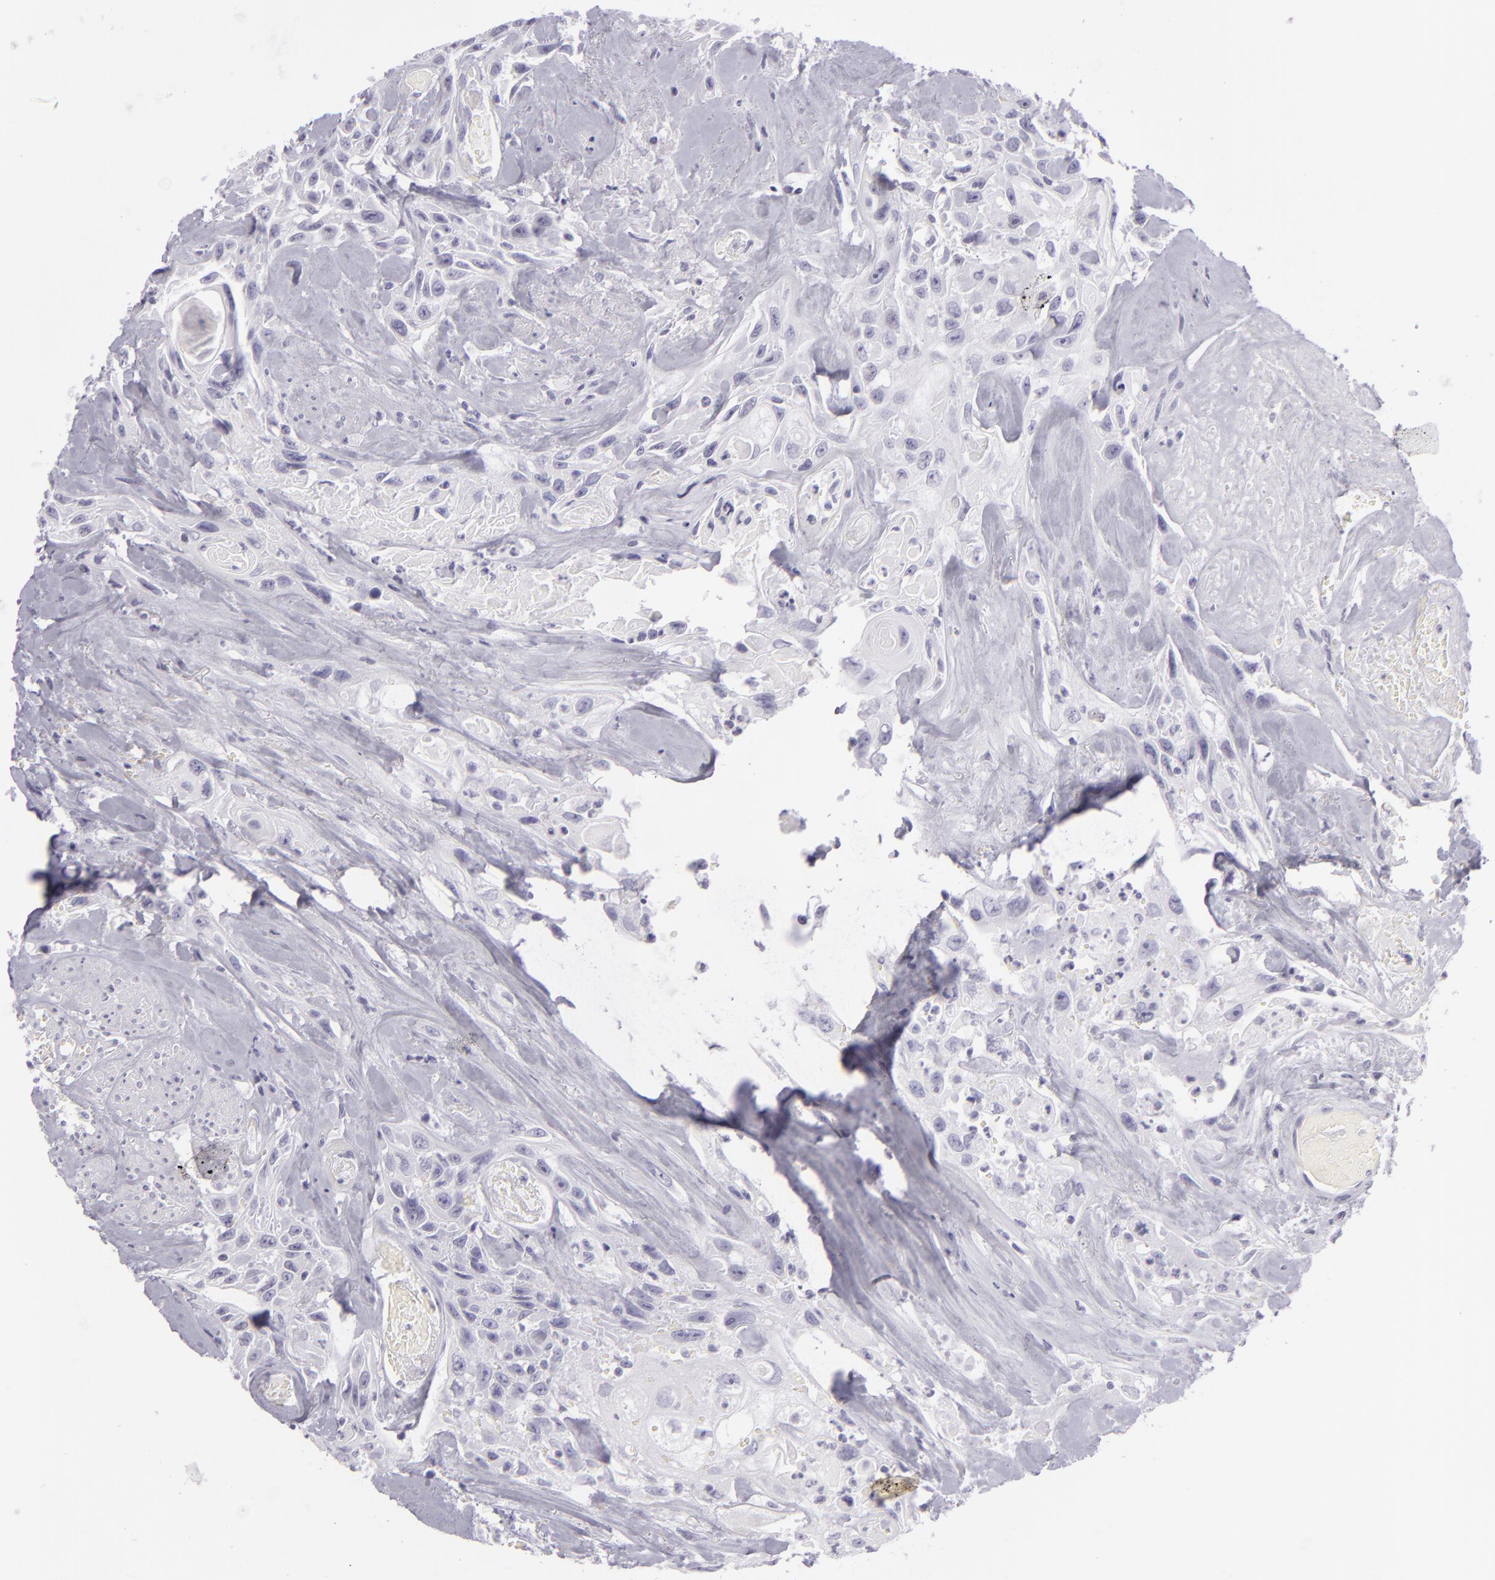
{"staining": {"intensity": "negative", "quantity": "none", "location": "none"}, "tissue": "urothelial cancer", "cell_type": "Tumor cells", "image_type": "cancer", "snomed": [{"axis": "morphology", "description": "Urothelial carcinoma, High grade"}, {"axis": "topography", "description": "Urinary bladder"}], "caption": "High magnification brightfield microscopy of urothelial cancer stained with DAB (3,3'-diaminobenzidine) (brown) and counterstained with hematoxylin (blue): tumor cells show no significant positivity.", "gene": "MCM3", "patient": {"sex": "female", "age": 84}}